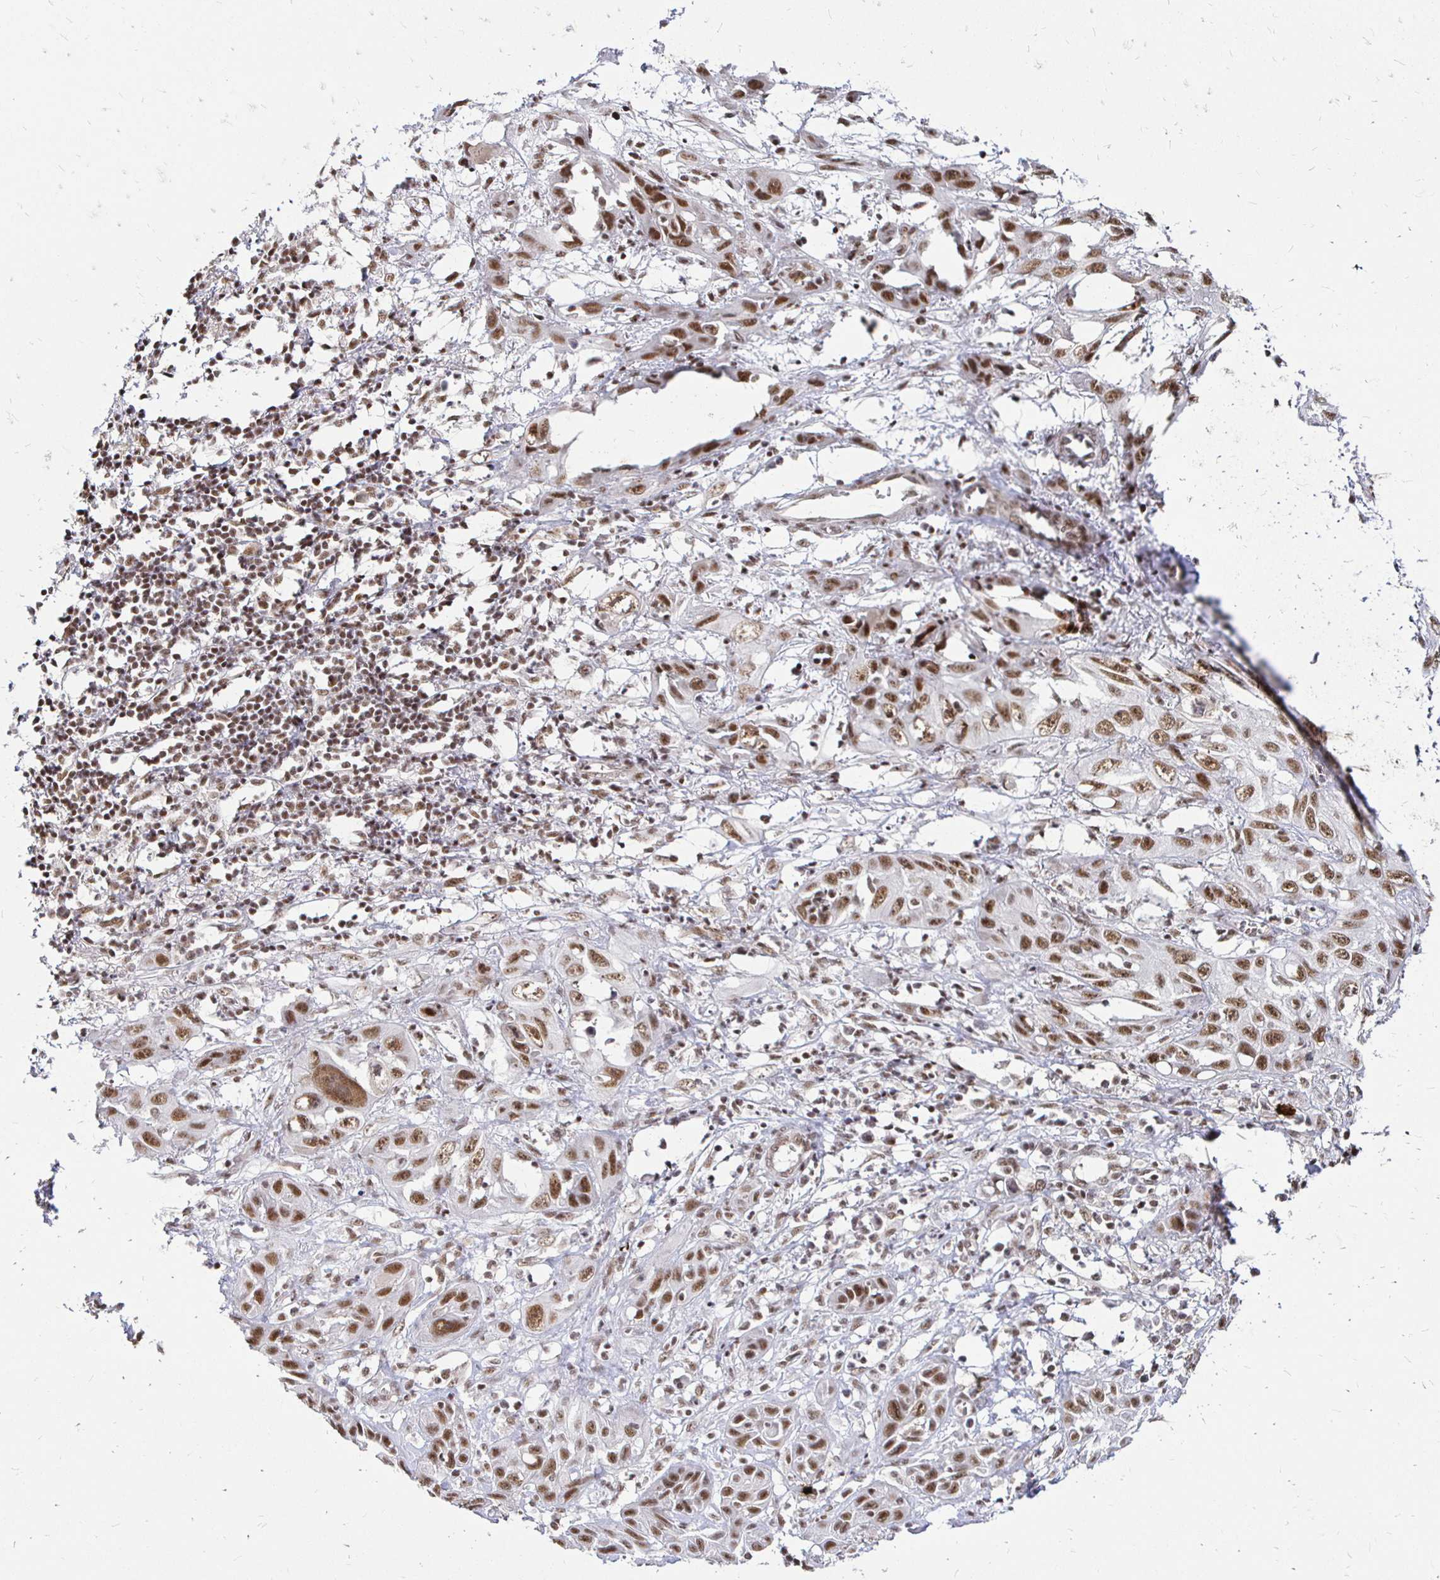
{"staining": {"intensity": "moderate", "quantity": ">75%", "location": "cytoplasmic/membranous,nuclear"}, "tissue": "skin cancer", "cell_type": "Tumor cells", "image_type": "cancer", "snomed": [{"axis": "morphology", "description": "Squamous cell carcinoma, NOS"}, {"axis": "topography", "description": "Skin"}, {"axis": "topography", "description": "Vulva"}], "caption": "A histopathology image of human skin cancer (squamous cell carcinoma) stained for a protein reveals moderate cytoplasmic/membranous and nuclear brown staining in tumor cells.", "gene": "SIN3A", "patient": {"sex": "female", "age": 71}}